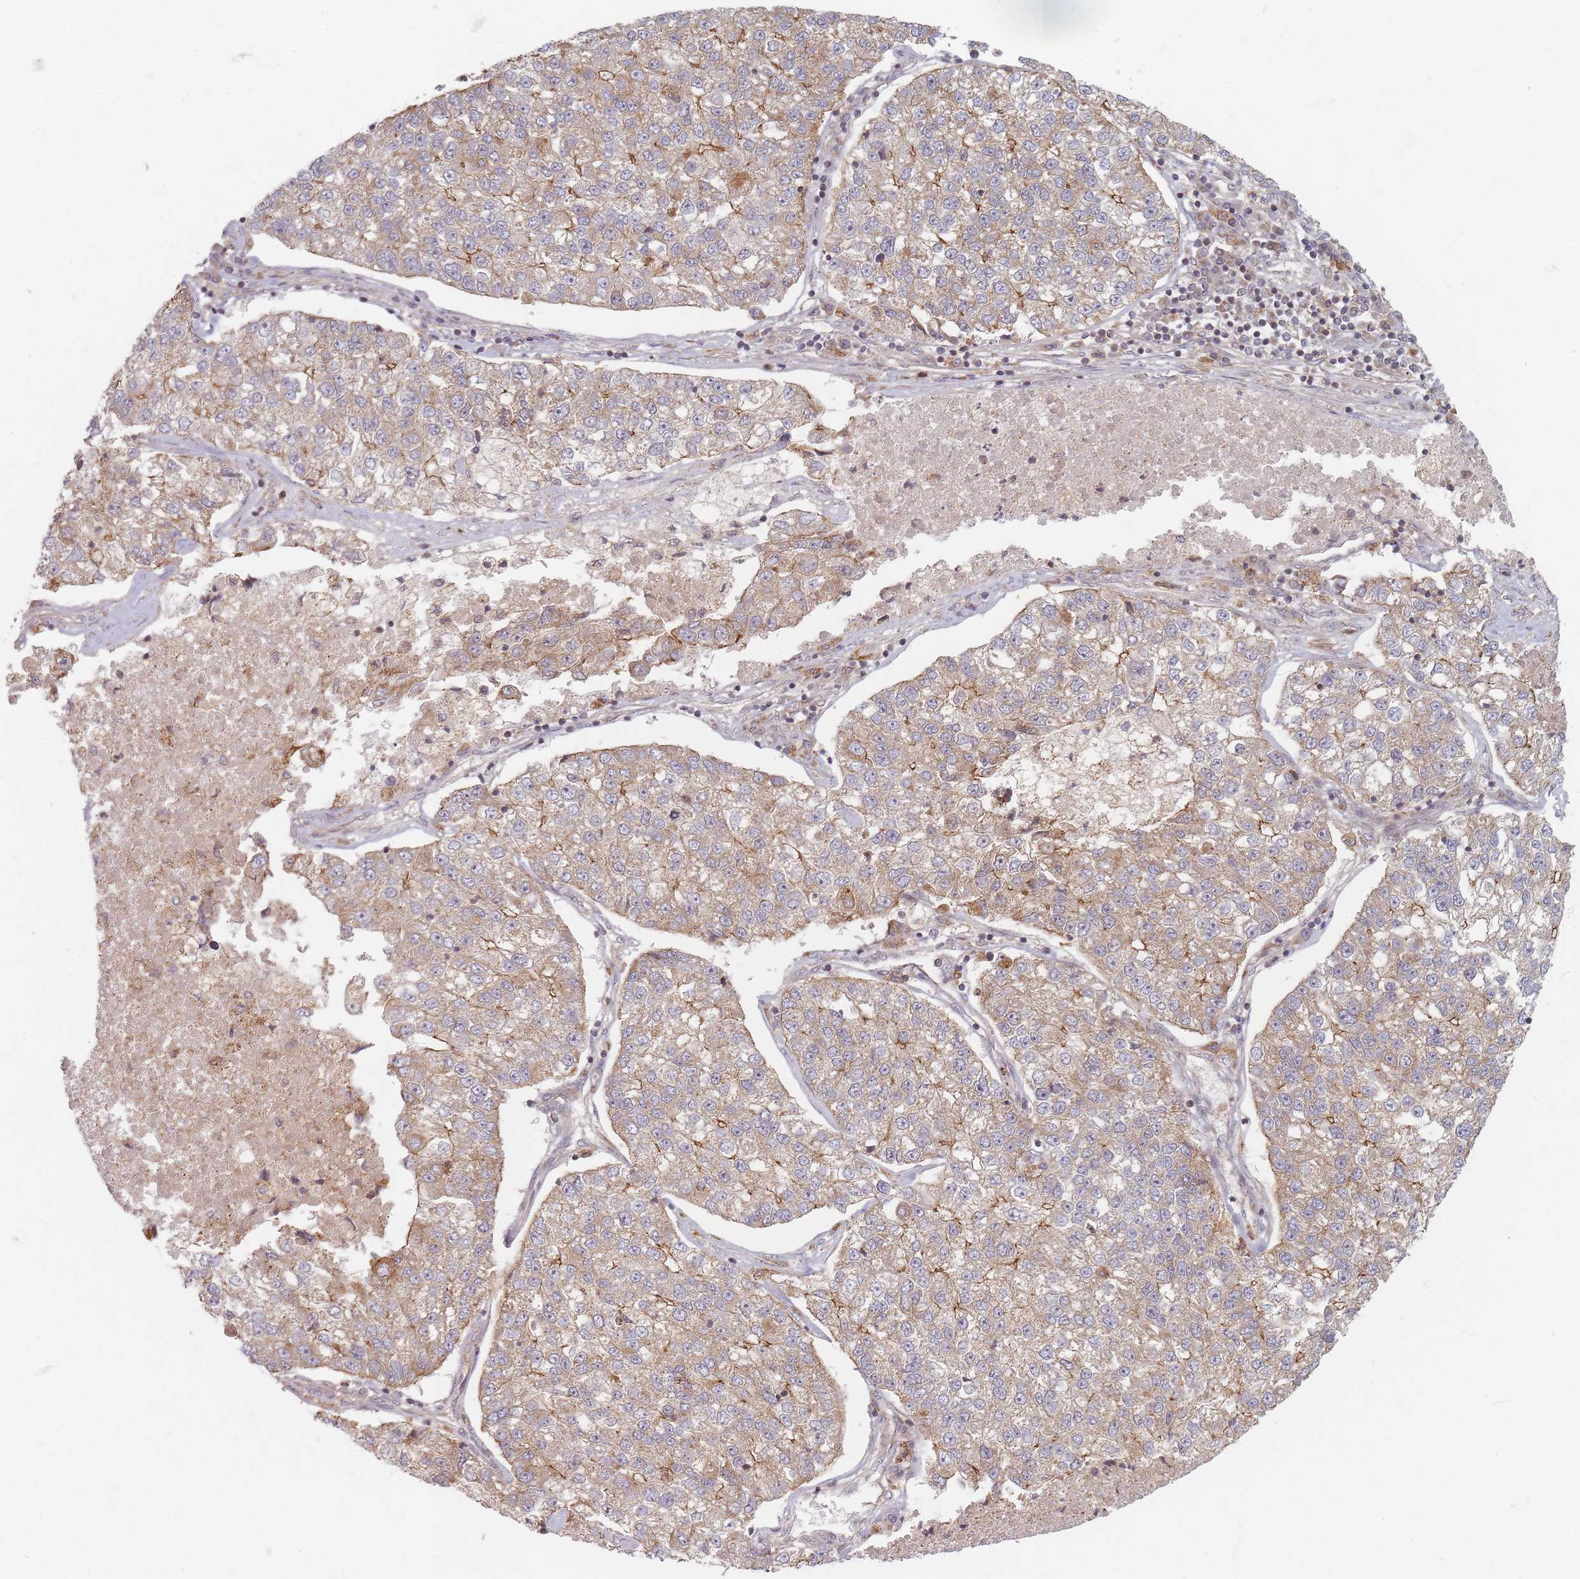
{"staining": {"intensity": "moderate", "quantity": "25%-75%", "location": "cytoplasmic/membranous"}, "tissue": "lung cancer", "cell_type": "Tumor cells", "image_type": "cancer", "snomed": [{"axis": "morphology", "description": "Adenocarcinoma, NOS"}, {"axis": "topography", "description": "Lung"}], "caption": "Human lung cancer (adenocarcinoma) stained with a protein marker reveals moderate staining in tumor cells.", "gene": "RADX", "patient": {"sex": "male", "age": 49}}